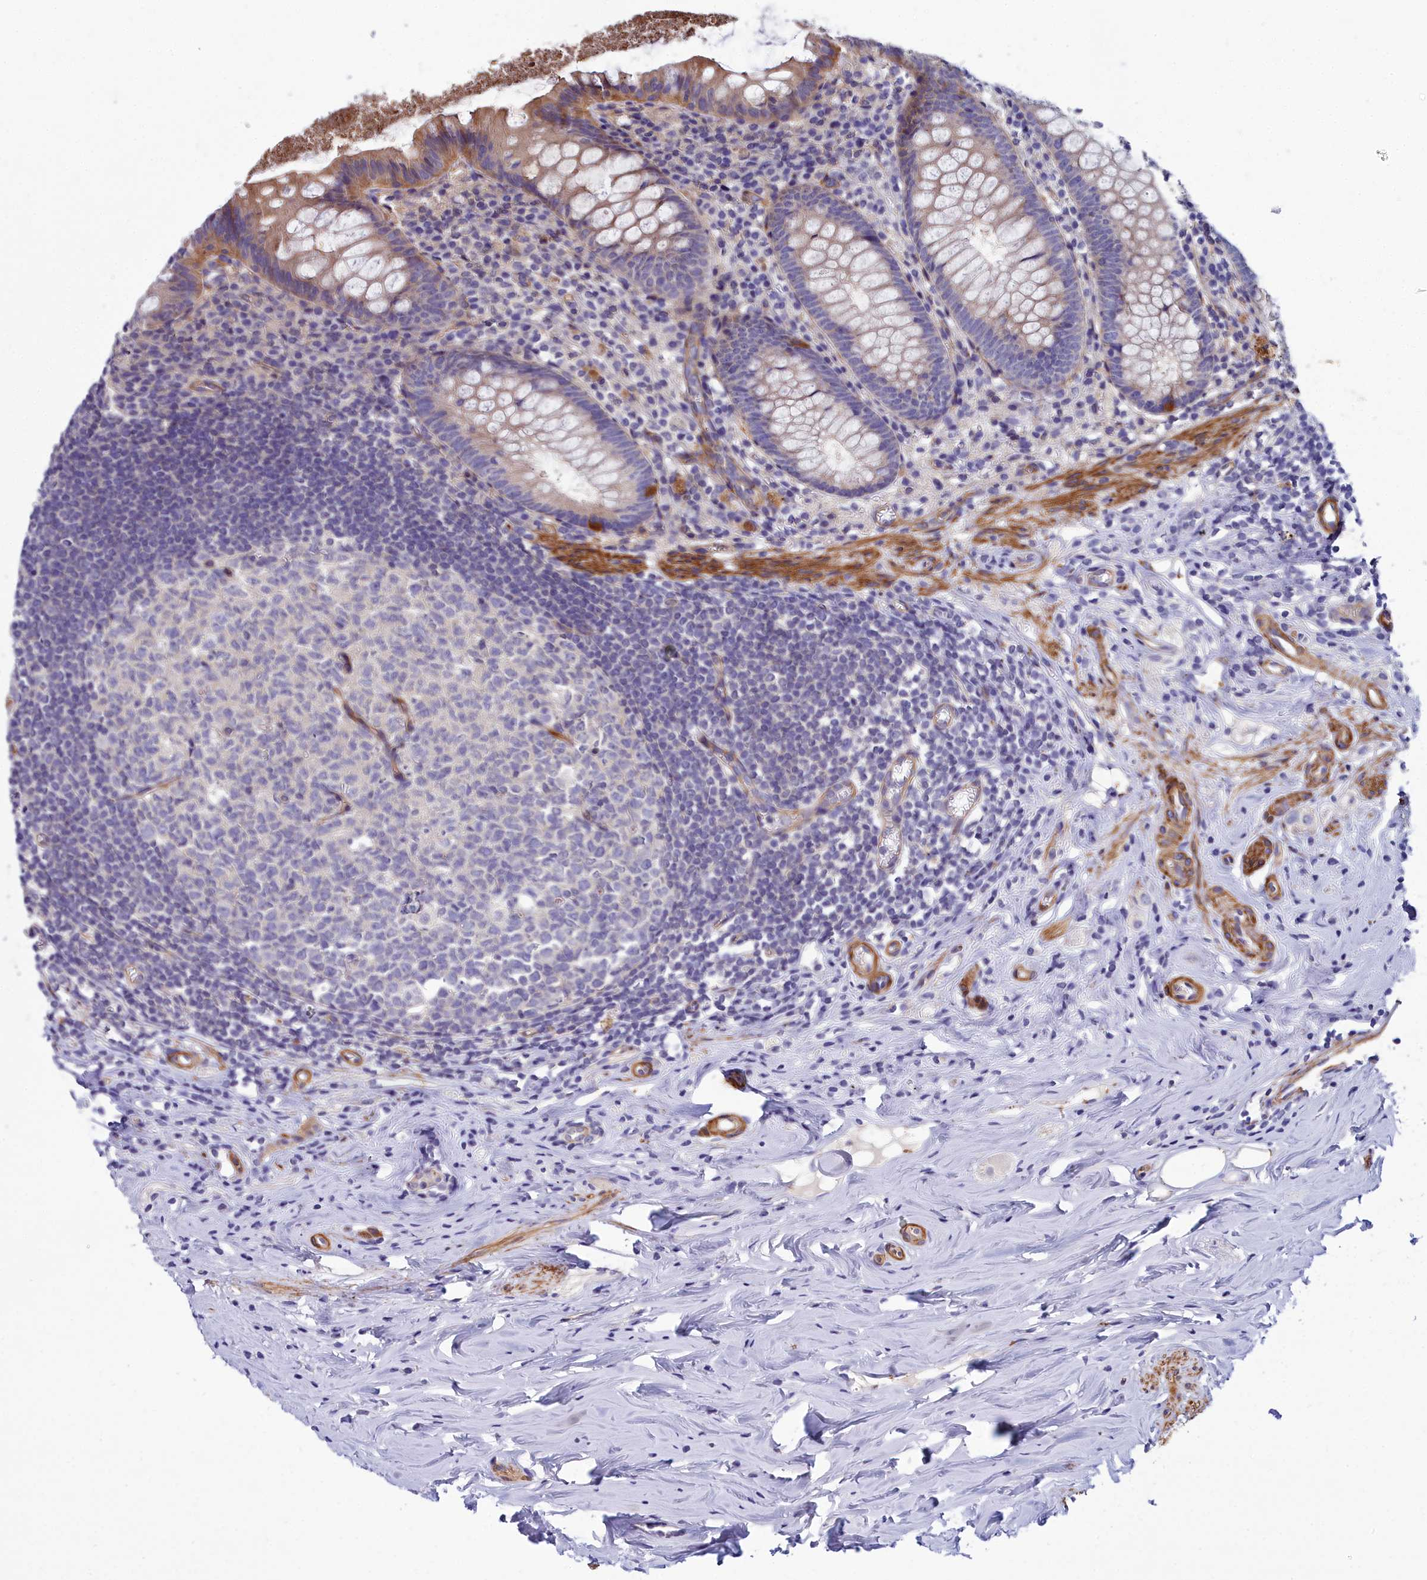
{"staining": {"intensity": "moderate", "quantity": "<25%", "location": "cytoplasmic/membranous"}, "tissue": "appendix", "cell_type": "Glandular cells", "image_type": "normal", "snomed": [{"axis": "morphology", "description": "Normal tissue, NOS"}, {"axis": "topography", "description": "Appendix"}], "caption": "Immunohistochemistry photomicrograph of unremarkable human appendix stained for a protein (brown), which demonstrates low levels of moderate cytoplasmic/membranous expression in approximately <25% of glandular cells.", "gene": "FADS3", "patient": {"sex": "female", "age": 51}}